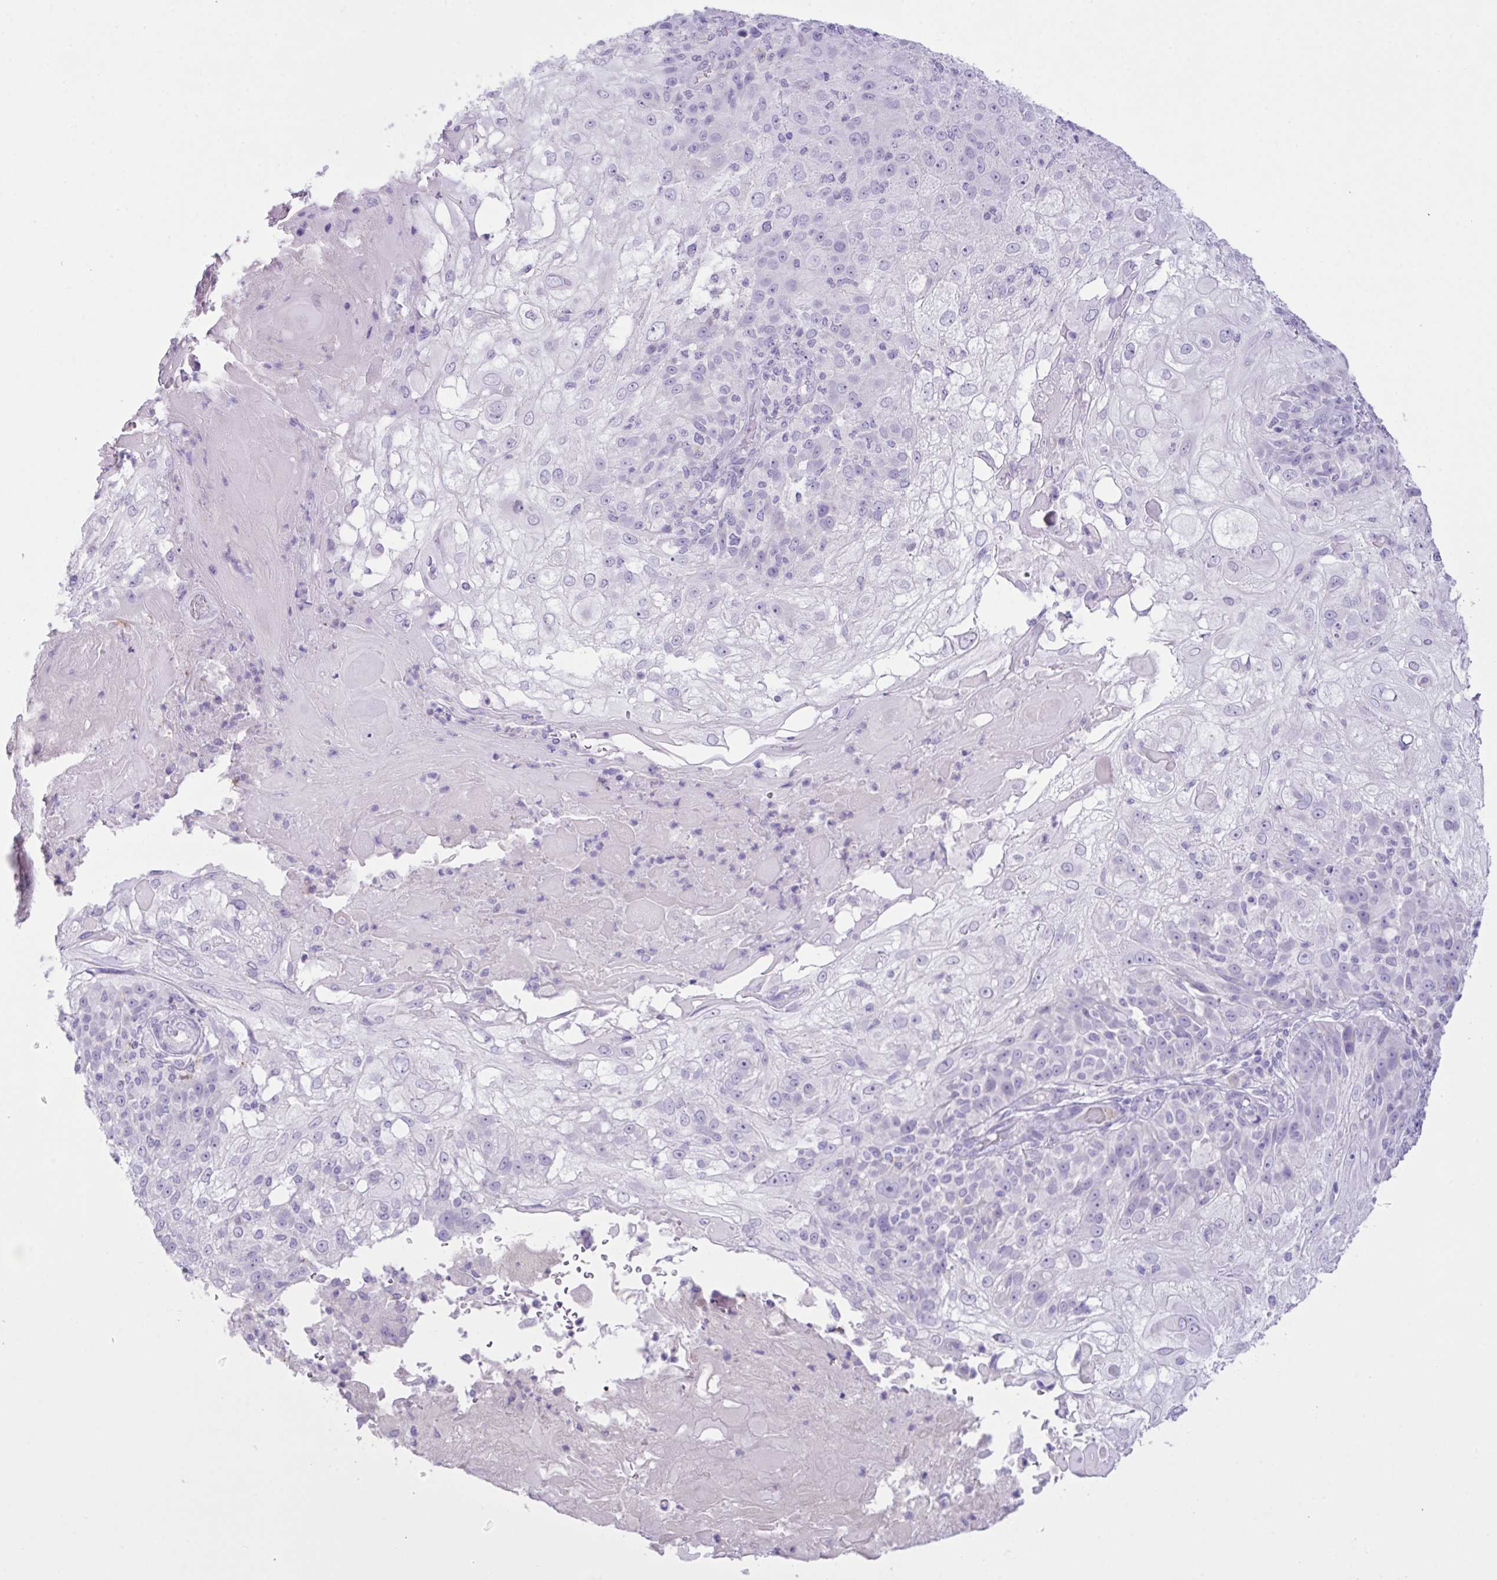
{"staining": {"intensity": "negative", "quantity": "none", "location": "none"}, "tissue": "skin cancer", "cell_type": "Tumor cells", "image_type": "cancer", "snomed": [{"axis": "morphology", "description": "Normal tissue, NOS"}, {"axis": "morphology", "description": "Squamous cell carcinoma, NOS"}, {"axis": "topography", "description": "Skin"}], "caption": "Tumor cells show no significant protein expression in squamous cell carcinoma (skin).", "gene": "CST11", "patient": {"sex": "female", "age": 83}}